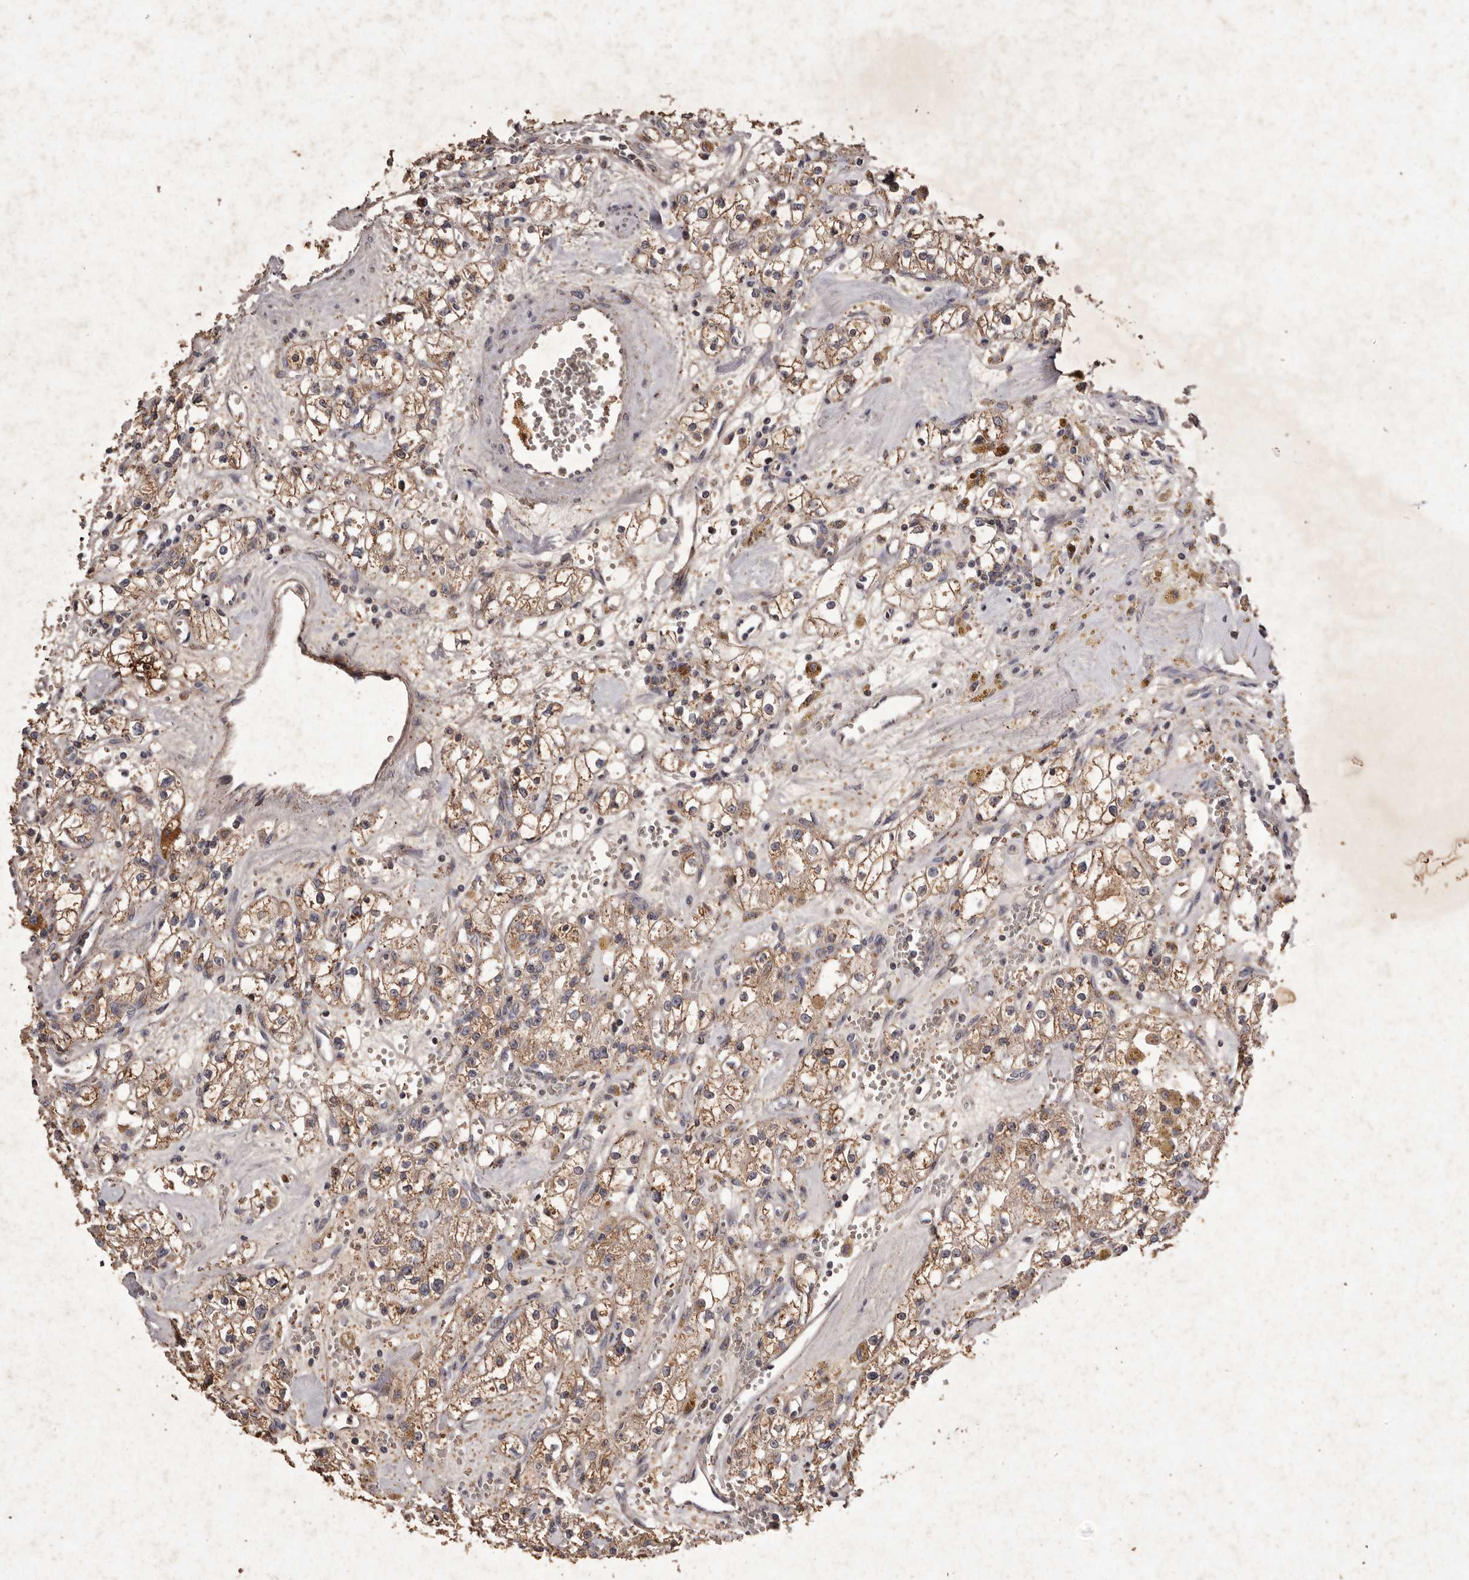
{"staining": {"intensity": "moderate", "quantity": ">75%", "location": "cytoplasmic/membranous"}, "tissue": "renal cancer", "cell_type": "Tumor cells", "image_type": "cancer", "snomed": [{"axis": "morphology", "description": "Adenocarcinoma, NOS"}, {"axis": "topography", "description": "Kidney"}], "caption": "Brown immunohistochemical staining in human renal cancer reveals moderate cytoplasmic/membranous positivity in about >75% of tumor cells. The staining was performed using DAB (3,3'-diaminobenzidine), with brown indicating positive protein expression. Nuclei are stained blue with hematoxylin.", "gene": "CXCL14", "patient": {"sex": "male", "age": 56}}